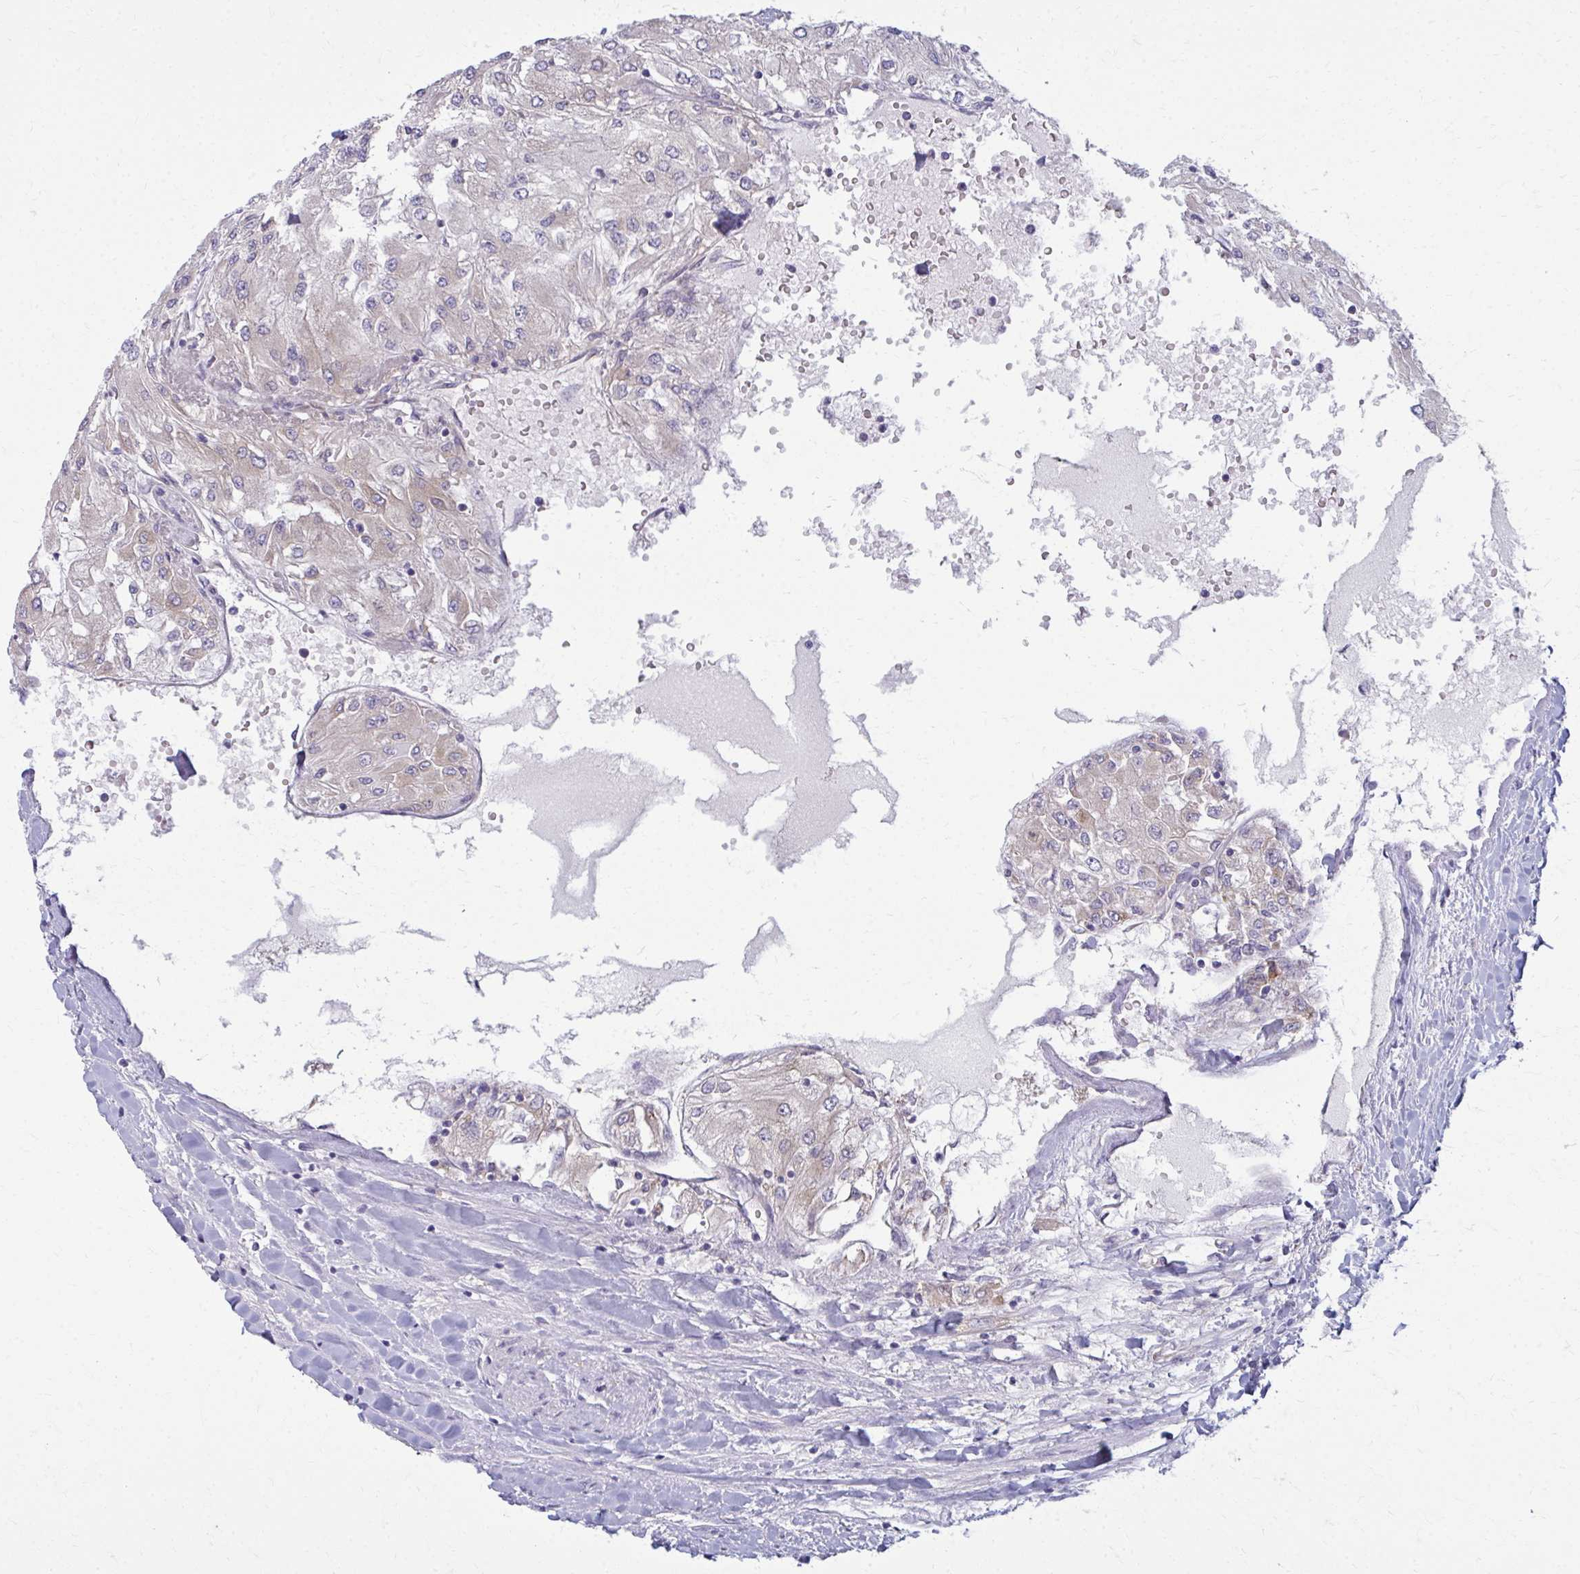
{"staining": {"intensity": "negative", "quantity": "none", "location": "none"}, "tissue": "renal cancer", "cell_type": "Tumor cells", "image_type": "cancer", "snomed": [{"axis": "morphology", "description": "Adenocarcinoma, NOS"}, {"axis": "topography", "description": "Kidney"}], "caption": "Tumor cells are negative for brown protein staining in renal adenocarcinoma.", "gene": "CEMP1", "patient": {"sex": "male", "age": 80}}